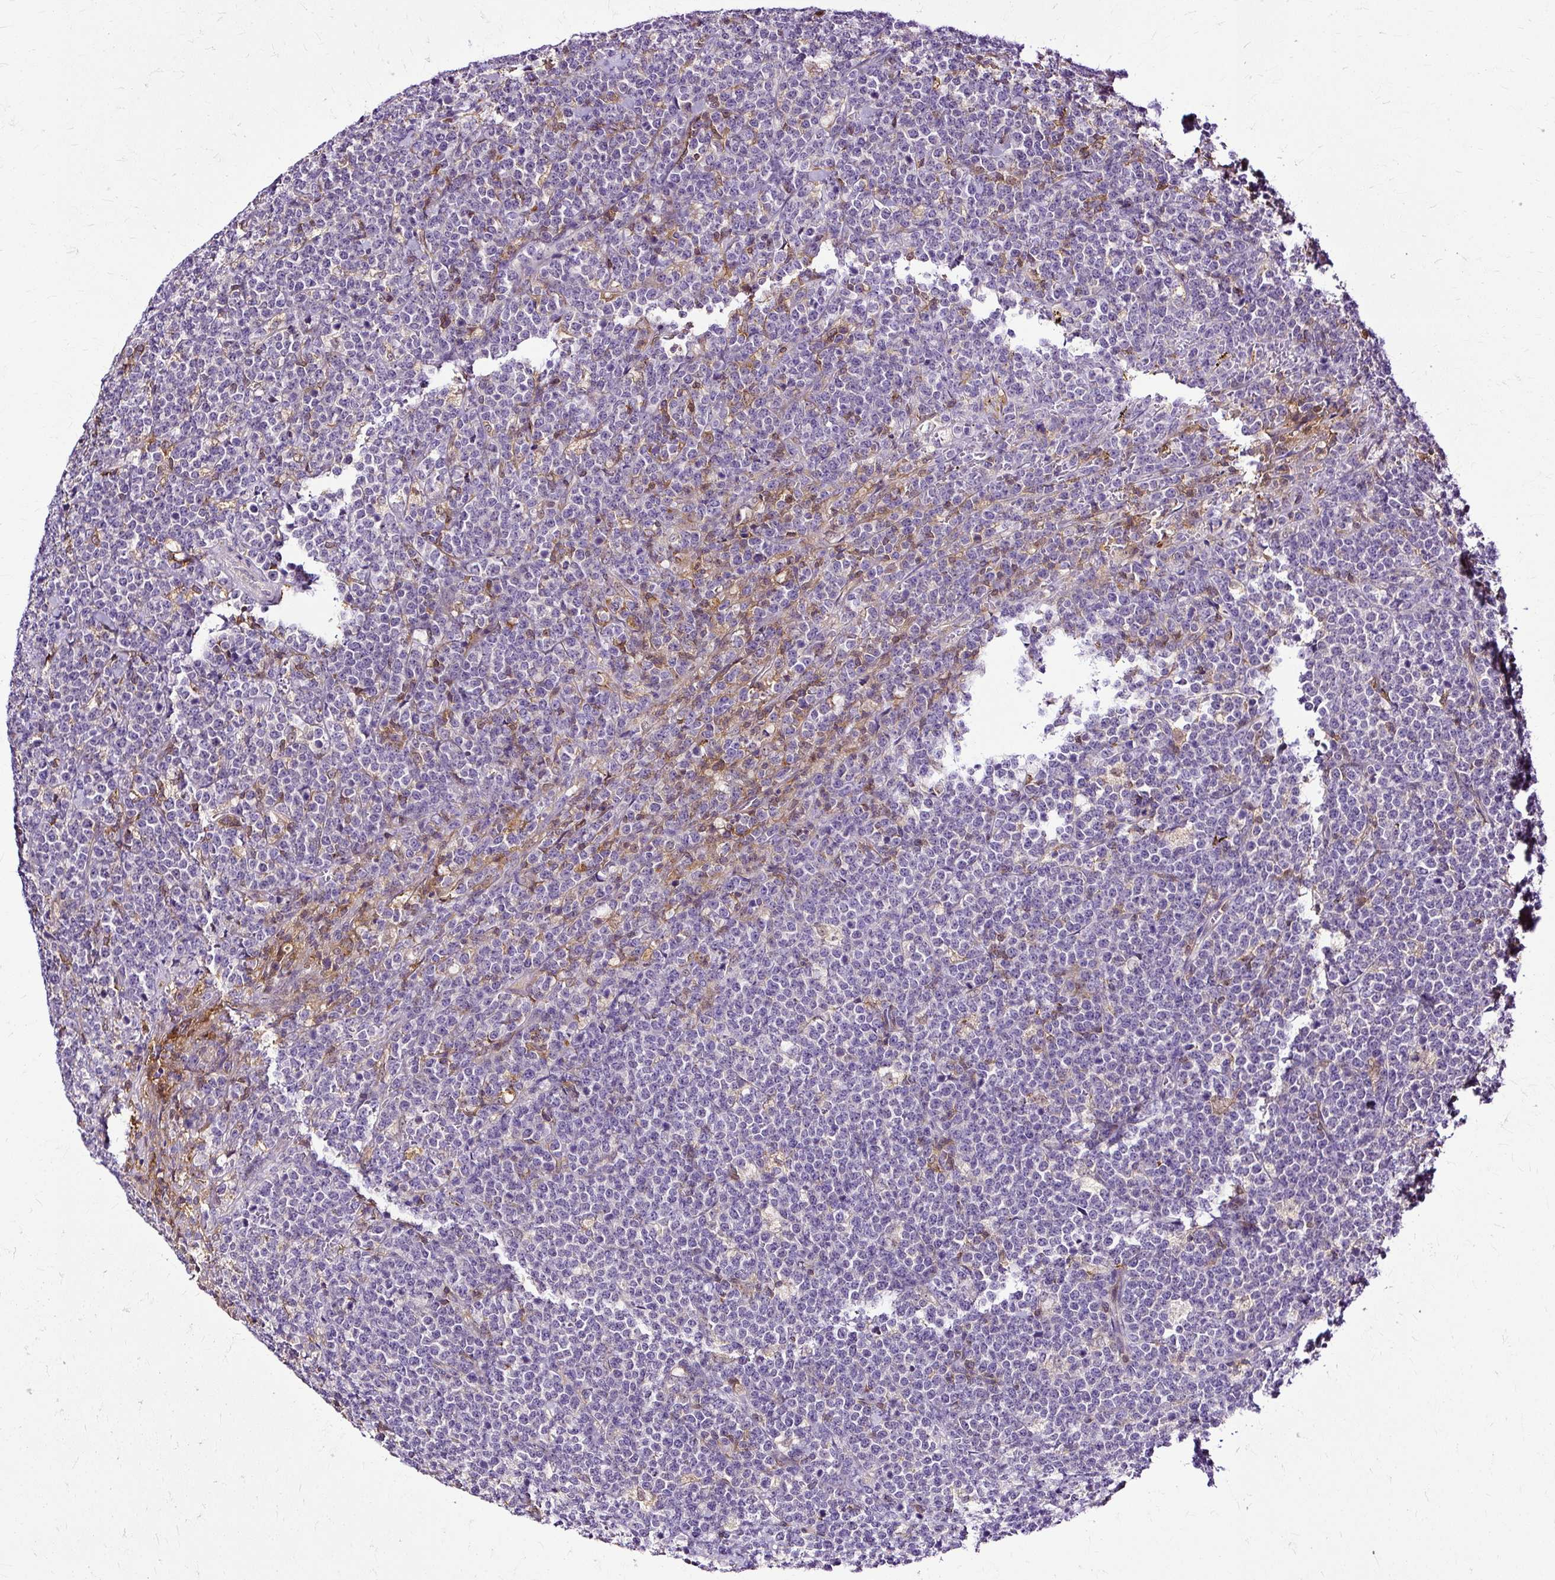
{"staining": {"intensity": "negative", "quantity": "none", "location": "none"}, "tissue": "lymphoma", "cell_type": "Tumor cells", "image_type": "cancer", "snomed": [{"axis": "morphology", "description": "Malignant lymphoma, non-Hodgkin's type, High grade"}, {"axis": "topography", "description": "Small intestine"}, {"axis": "topography", "description": "Colon"}], "caption": "Immunohistochemical staining of human high-grade malignant lymphoma, non-Hodgkin's type shows no significant expression in tumor cells.", "gene": "TWF2", "patient": {"sex": "male", "age": 8}}